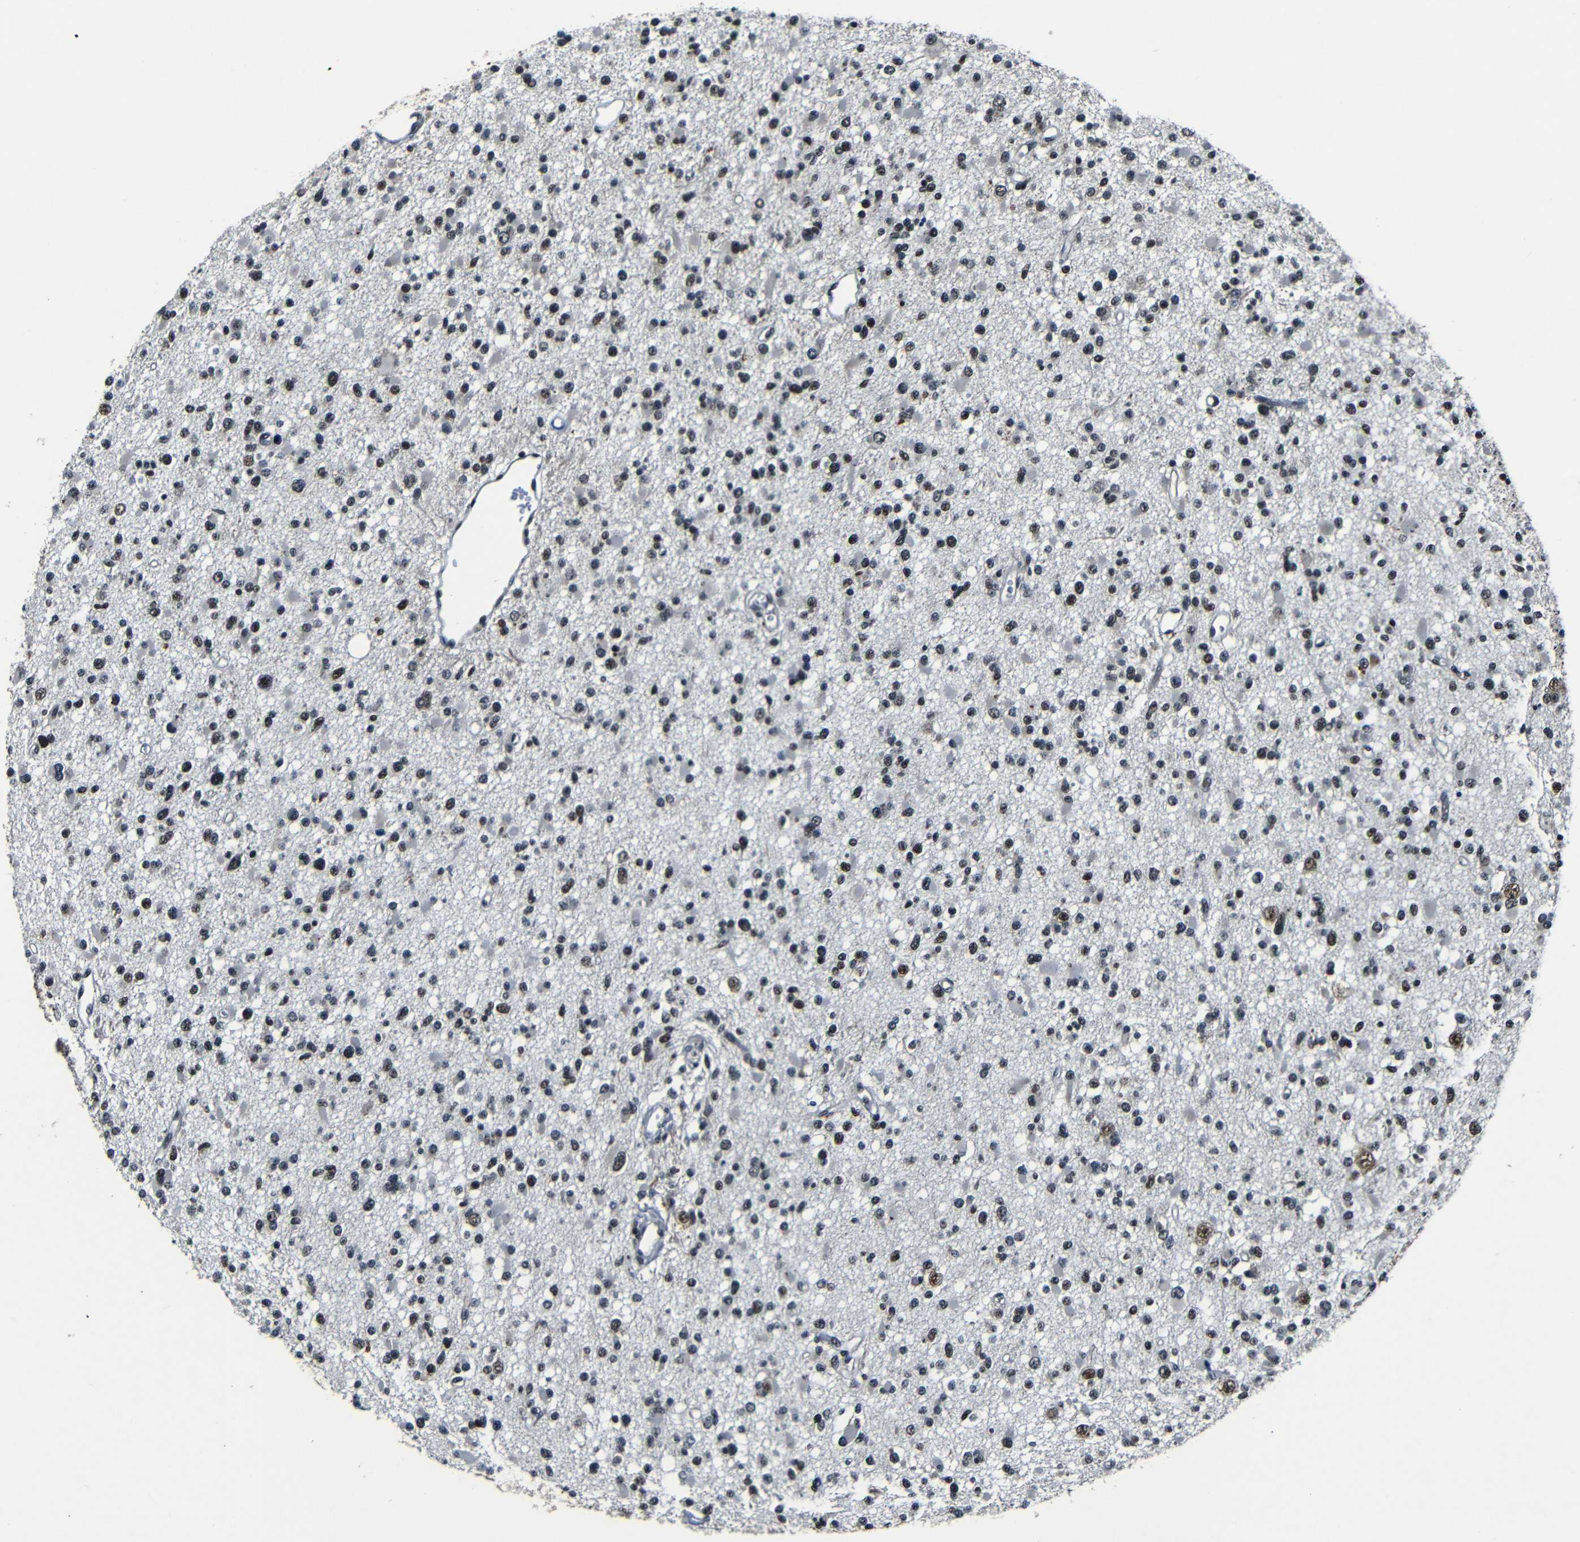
{"staining": {"intensity": "moderate", "quantity": "<25%", "location": "nuclear"}, "tissue": "glioma", "cell_type": "Tumor cells", "image_type": "cancer", "snomed": [{"axis": "morphology", "description": "Glioma, malignant, Low grade"}, {"axis": "topography", "description": "Brain"}], "caption": "Immunohistochemical staining of human low-grade glioma (malignant) demonstrates moderate nuclear protein positivity in approximately <25% of tumor cells.", "gene": "FOXD4", "patient": {"sex": "female", "age": 22}}